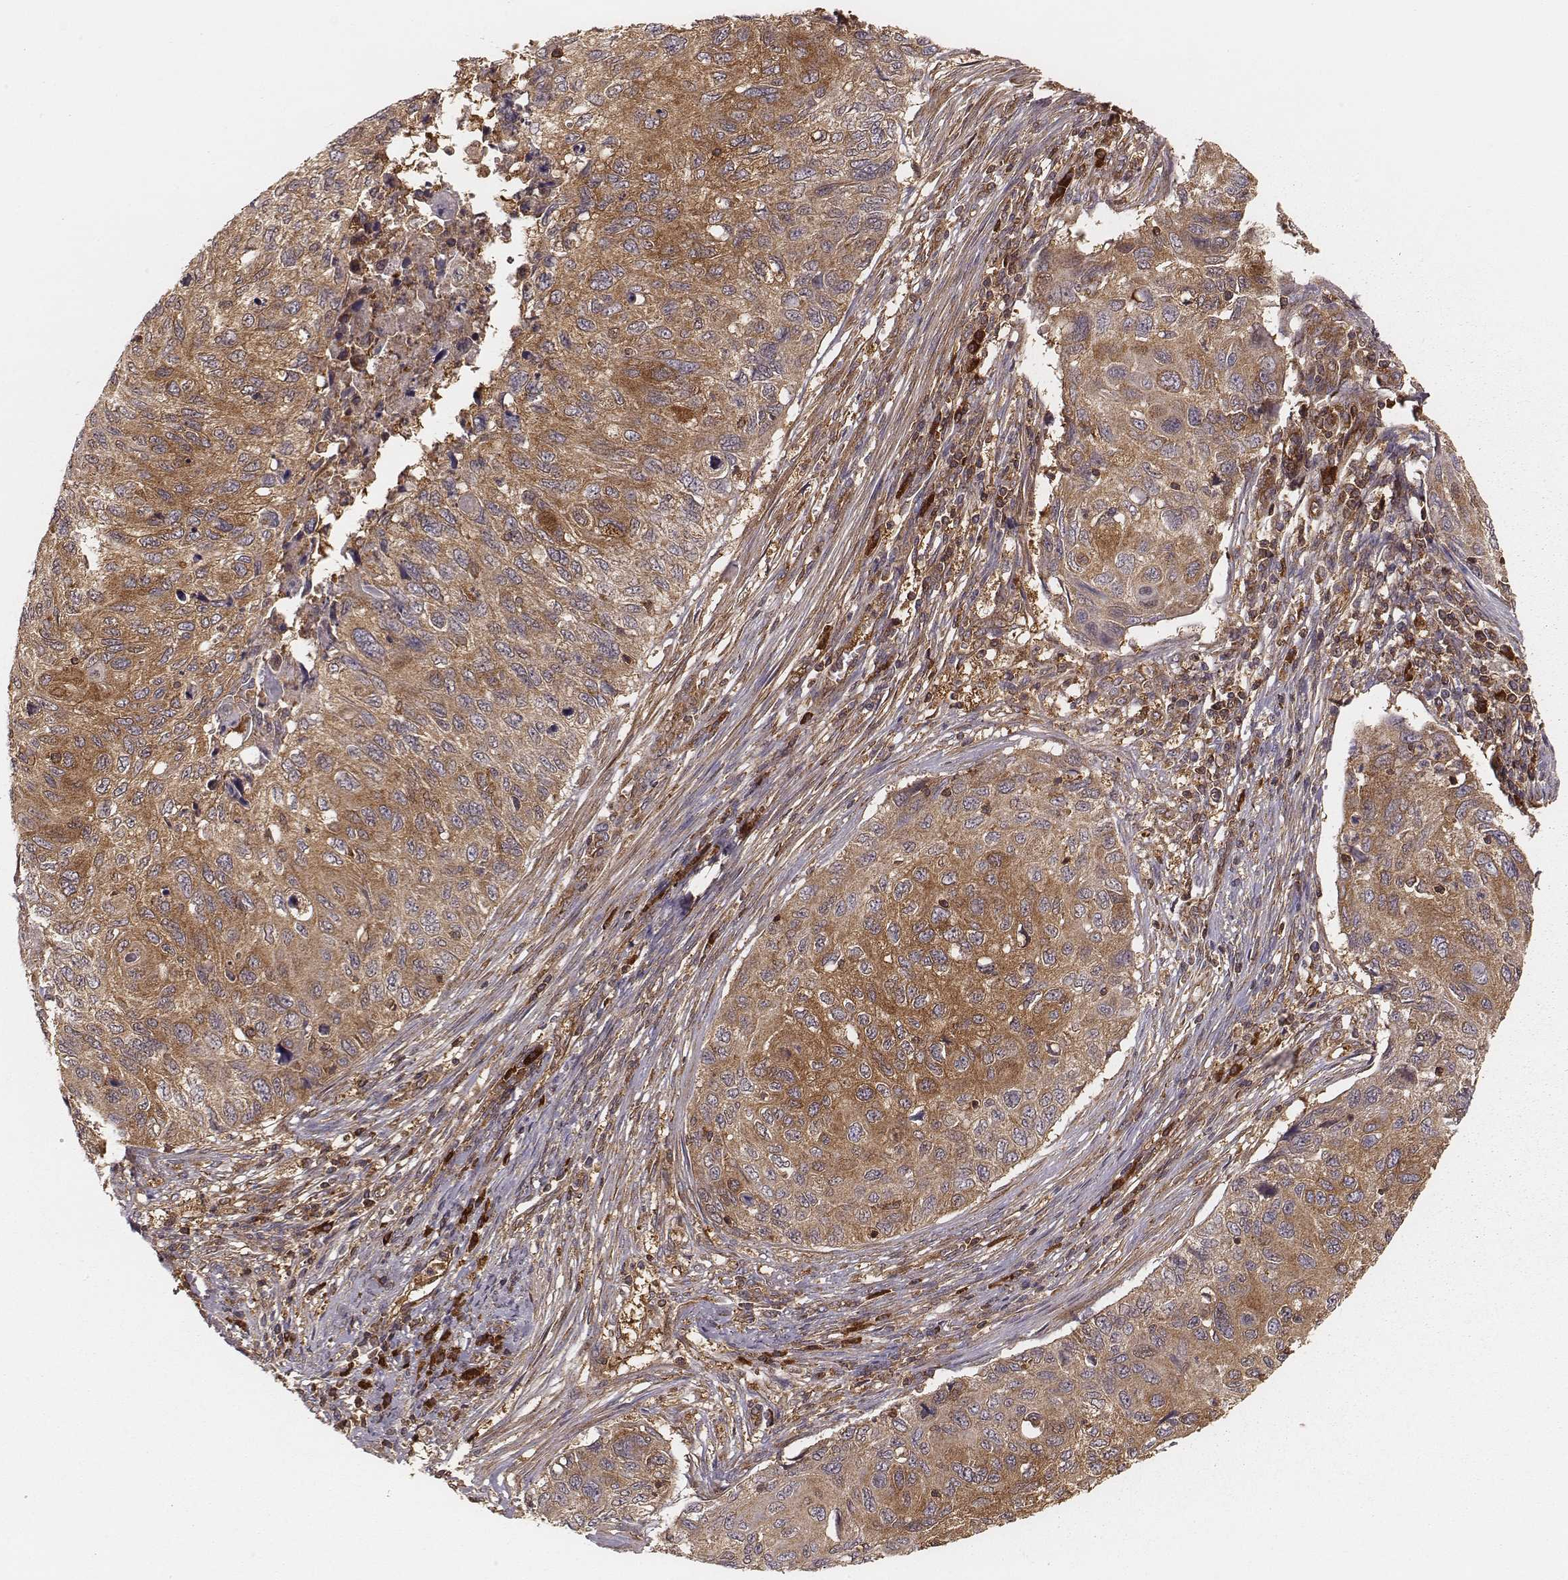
{"staining": {"intensity": "moderate", "quantity": ">75%", "location": "cytoplasmic/membranous"}, "tissue": "cervical cancer", "cell_type": "Tumor cells", "image_type": "cancer", "snomed": [{"axis": "morphology", "description": "Squamous cell carcinoma, NOS"}, {"axis": "topography", "description": "Cervix"}], "caption": "Human cervical cancer stained with a brown dye exhibits moderate cytoplasmic/membranous positive expression in about >75% of tumor cells.", "gene": "CARS1", "patient": {"sex": "female", "age": 70}}